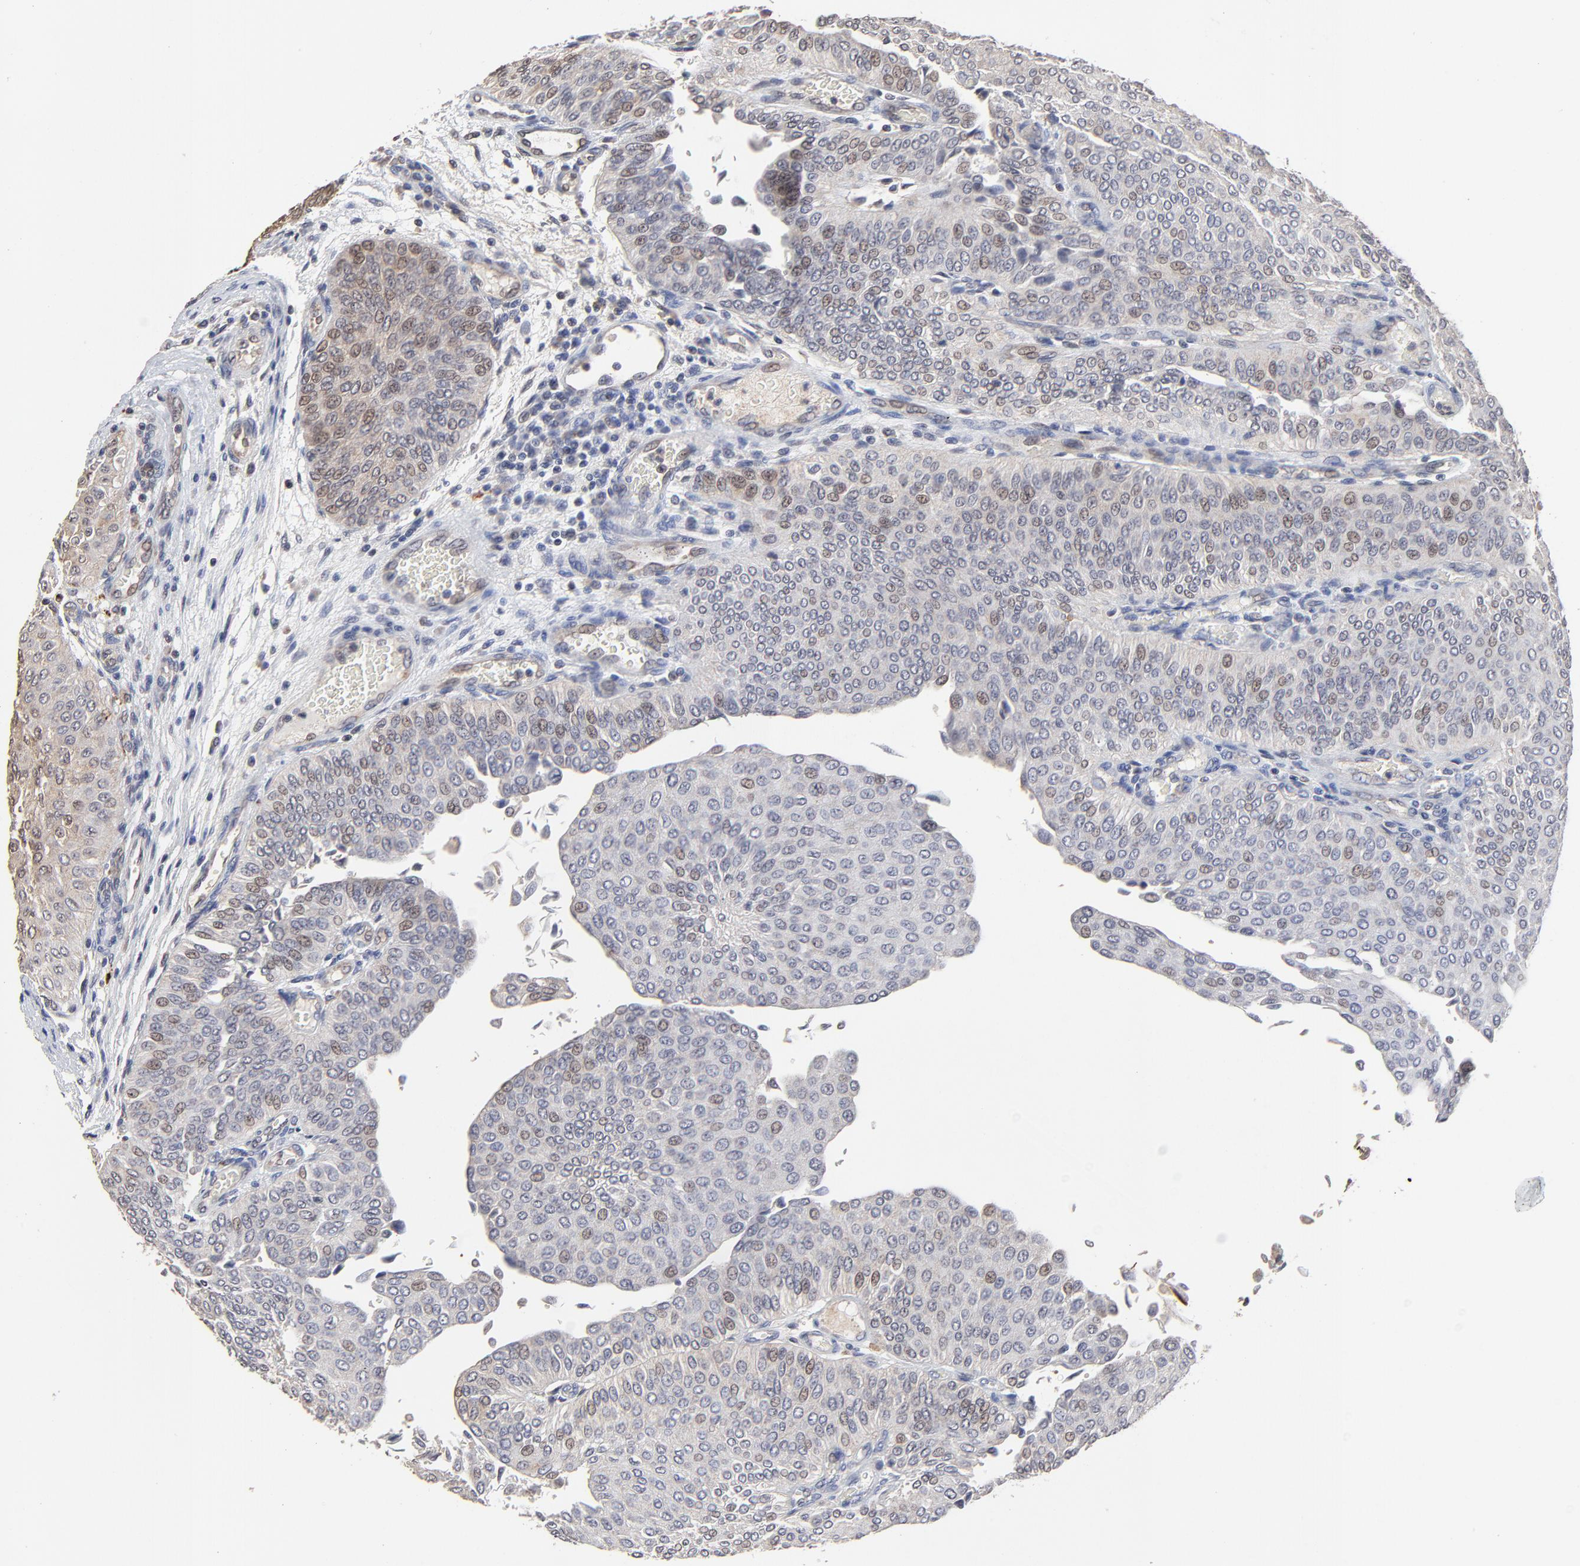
{"staining": {"intensity": "weak", "quantity": "25%-75%", "location": "cytoplasmic/membranous,nuclear"}, "tissue": "urothelial cancer", "cell_type": "Tumor cells", "image_type": "cancer", "snomed": [{"axis": "morphology", "description": "Urothelial carcinoma, Low grade"}, {"axis": "topography", "description": "Urinary bladder"}], "caption": "IHC of urothelial cancer demonstrates low levels of weak cytoplasmic/membranous and nuclear expression in about 25%-75% of tumor cells. Using DAB (3,3'-diaminobenzidine) (brown) and hematoxylin (blue) stains, captured at high magnification using brightfield microscopy.", "gene": "LGALS3", "patient": {"sex": "male", "age": 64}}